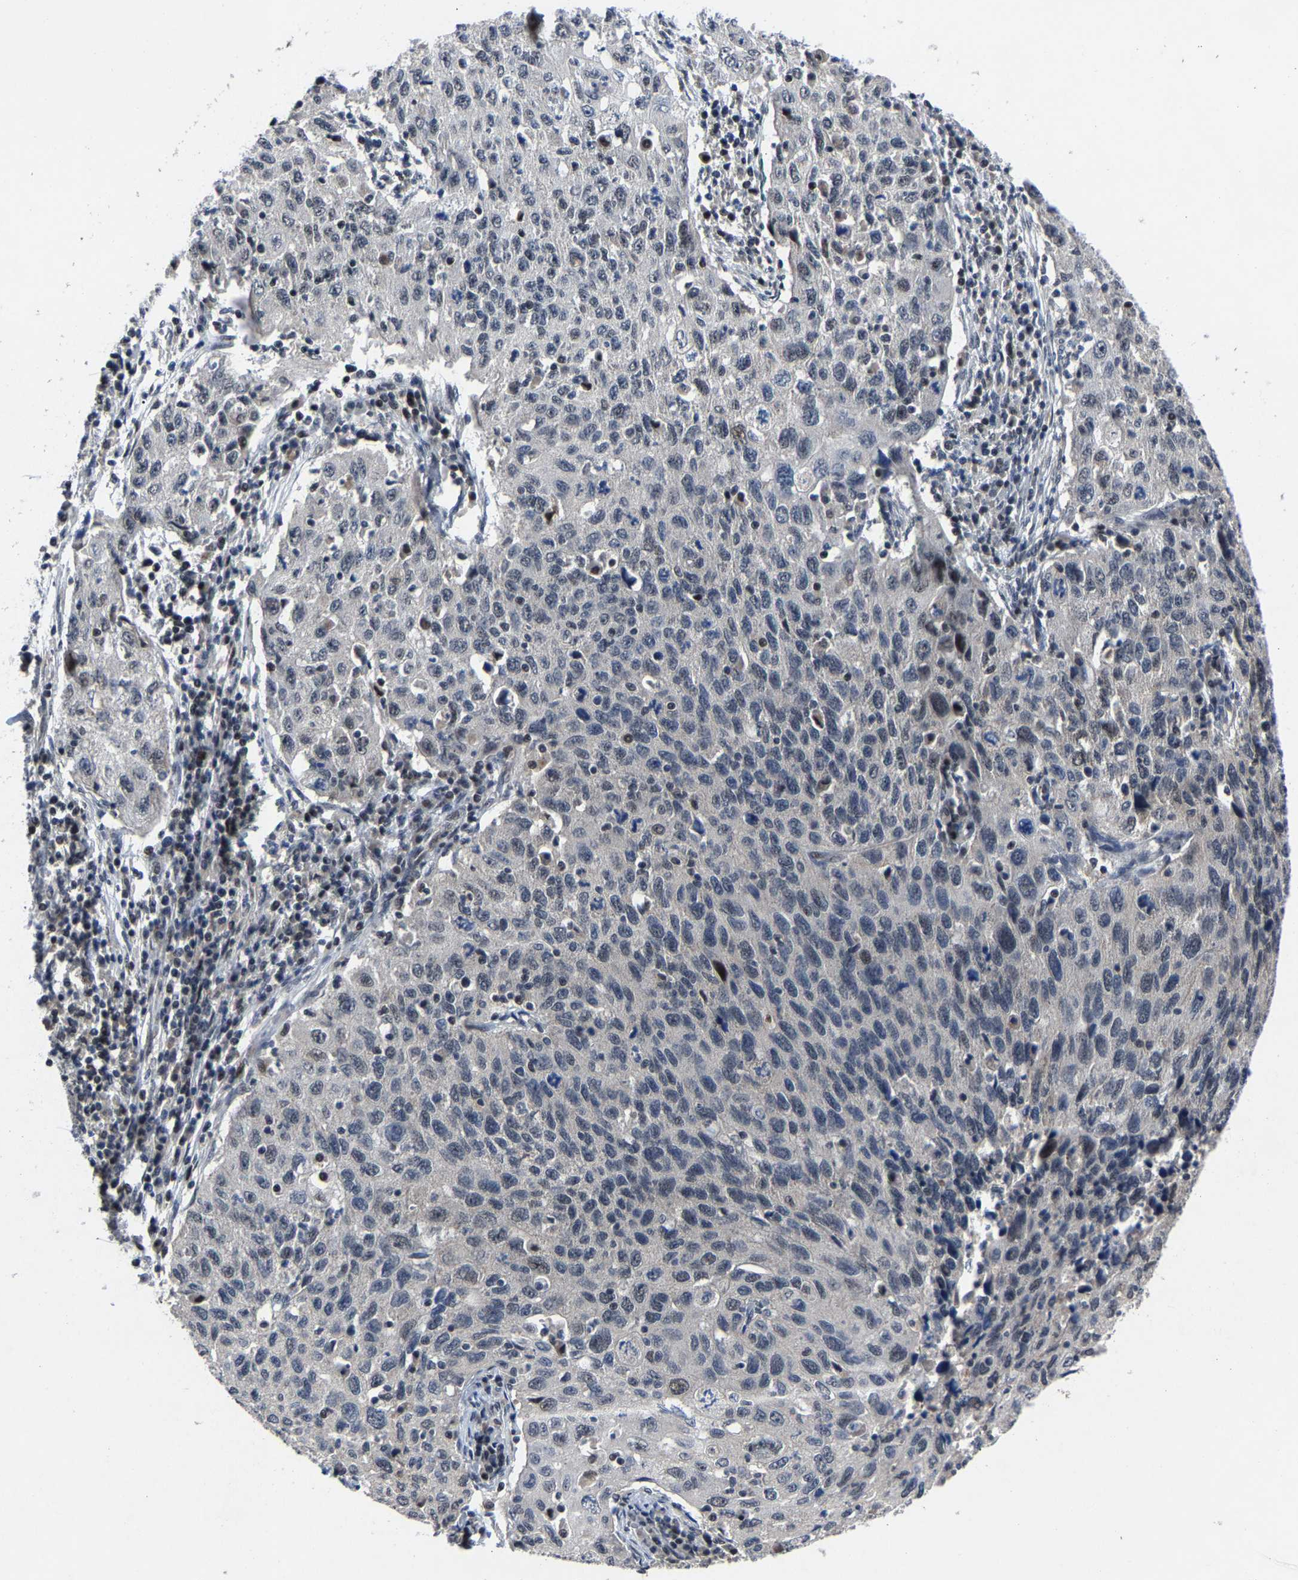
{"staining": {"intensity": "weak", "quantity": "<25%", "location": "nuclear"}, "tissue": "cervical cancer", "cell_type": "Tumor cells", "image_type": "cancer", "snomed": [{"axis": "morphology", "description": "Squamous cell carcinoma, NOS"}, {"axis": "topography", "description": "Cervix"}], "caption": "Tumor cells show no significant protein staining in cervical cancer.", "gene": "LSM8", "patient": {"sex": "female", "age": 53}}